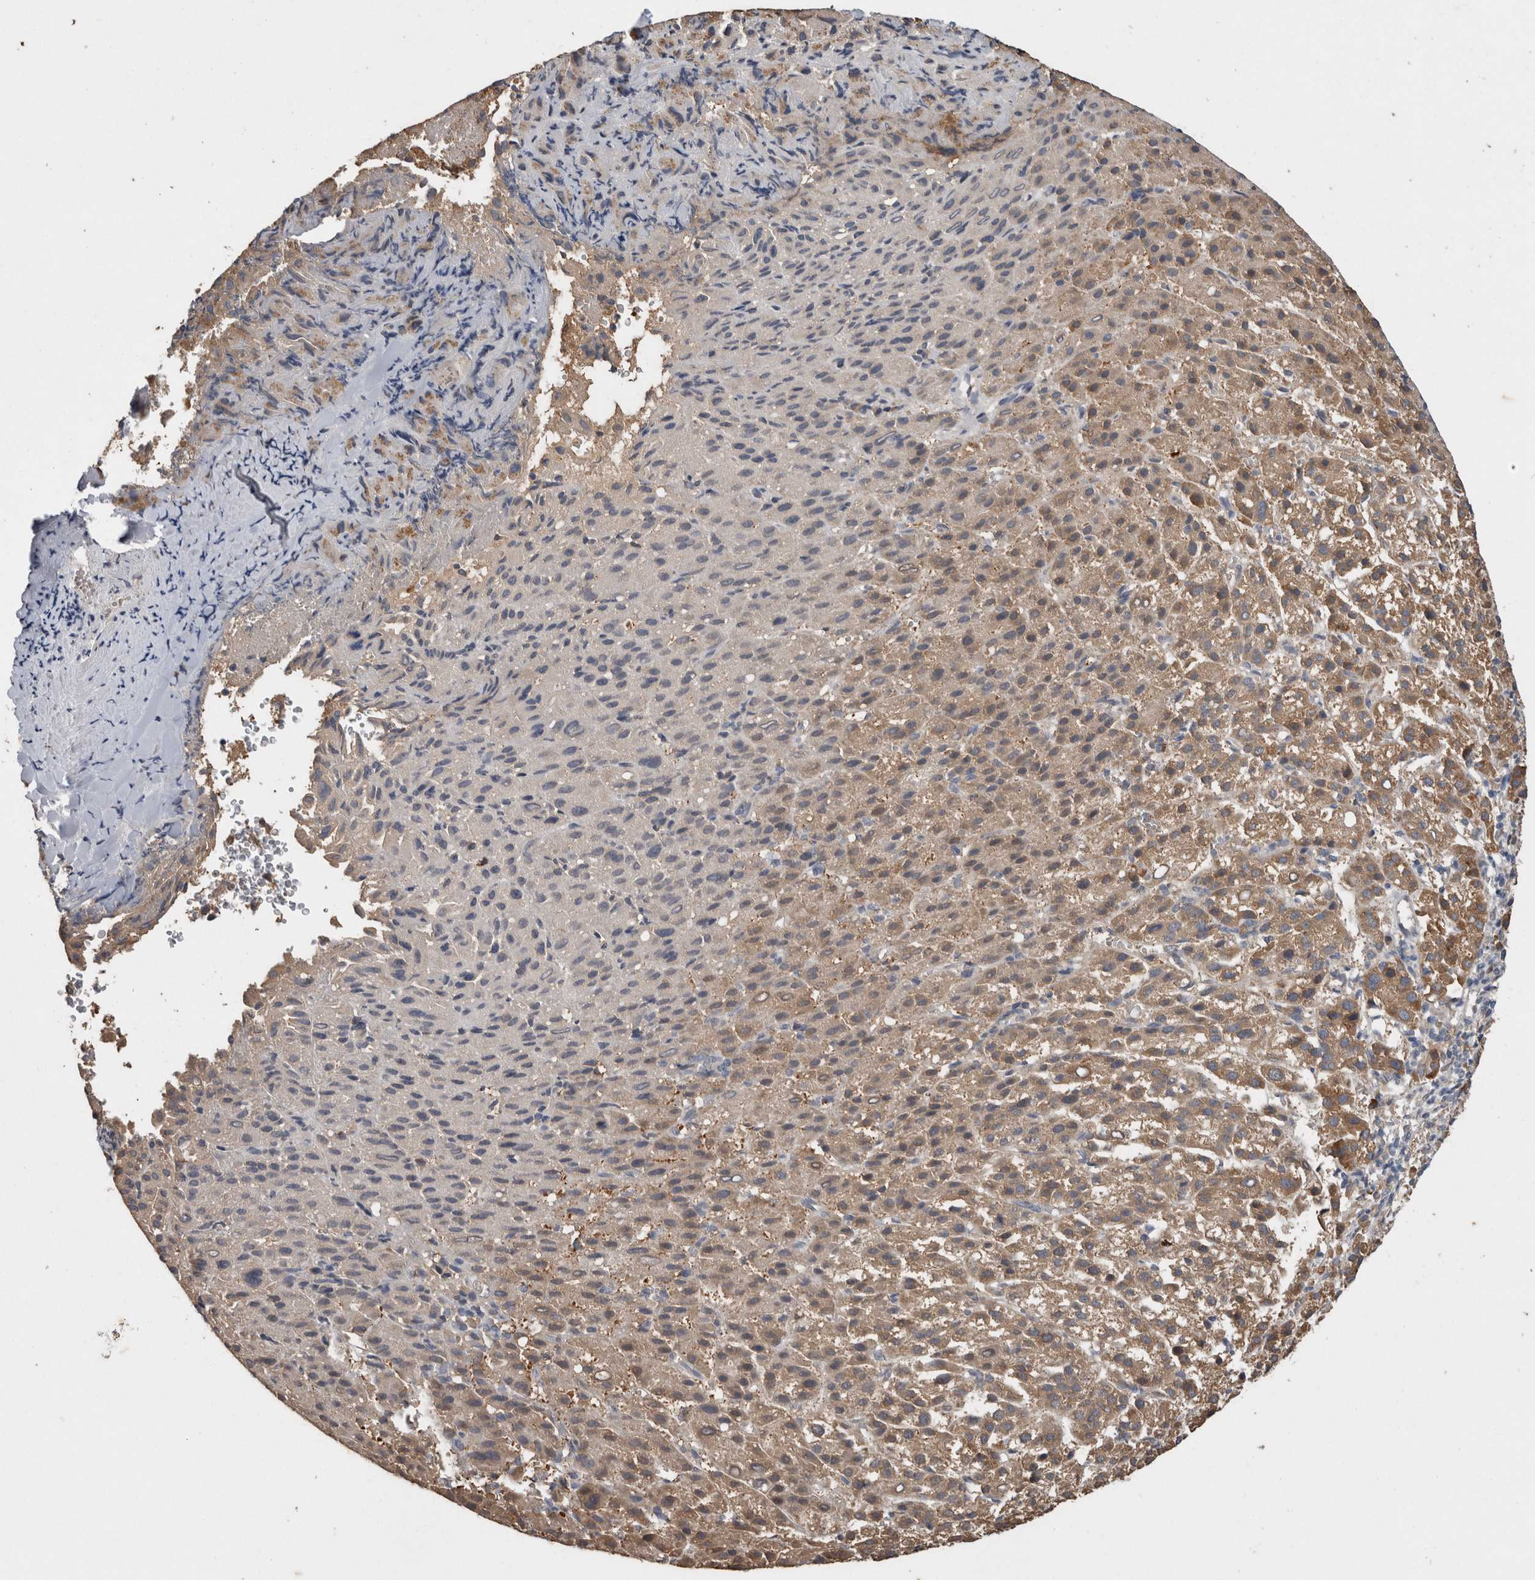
{"staining": {"intensity": "moderate", "quantity": ">75%", "location": "cytoplasmic/membranous"}, "tissue": "liver cancer", "cell_type": "Tumor cells", "image_type": "cancer", "snomed": [{"axis": "morphology", "description": "Carcinoma, Hepatocellular, NOS"}, {"axis": "topography", "description": "Liver"}], "caption": "Immunohistochemistry (IHC) (DAB) staining of liver cancer shows moderate cytoplasmic/membranous protein expression in about >75% of tumor cells.", "gene": "ADGRL3", "patient": {"sex": "female", "age": 58}}